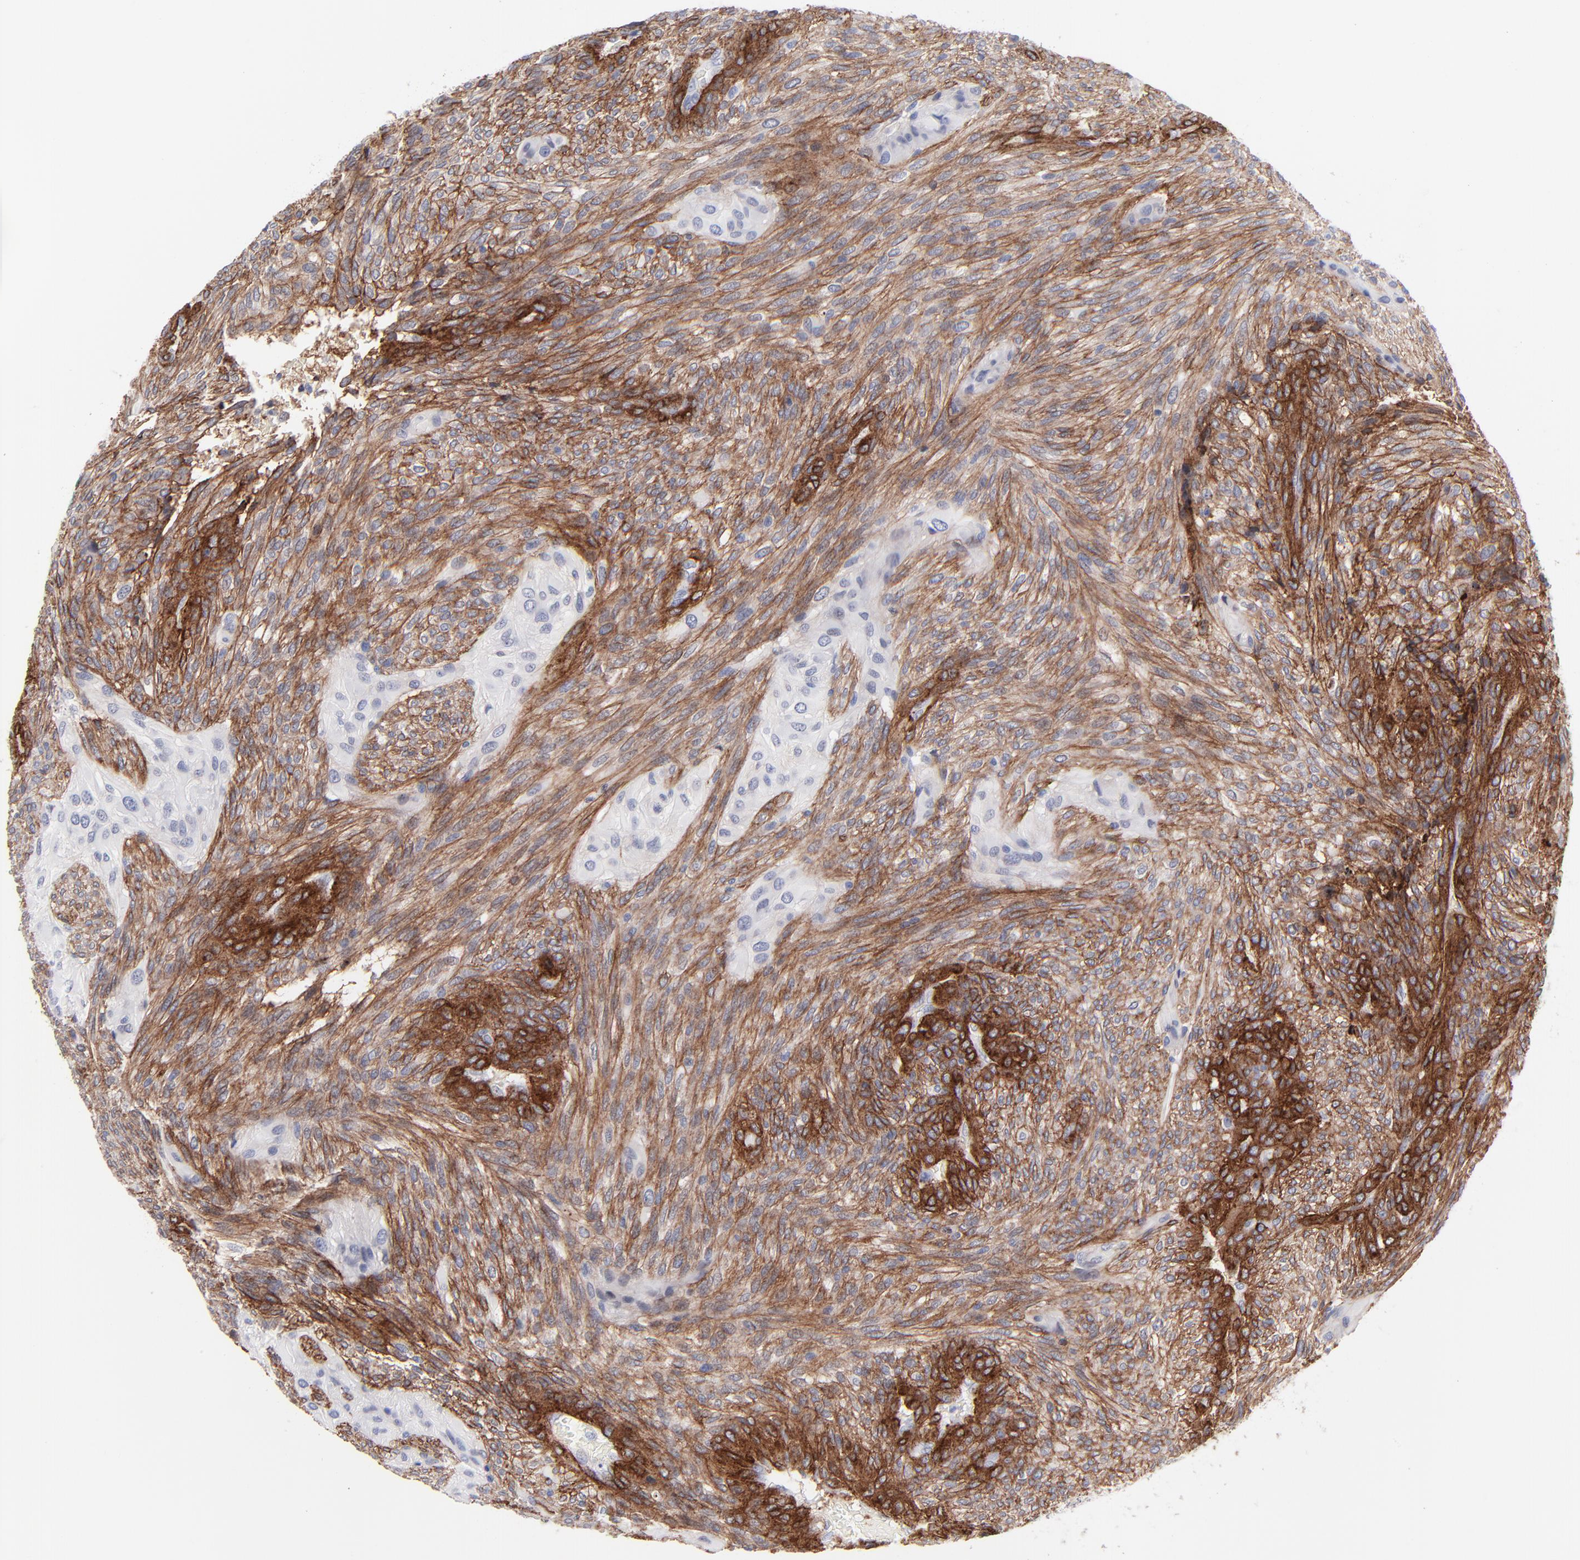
{"staining": {"intensity": "strong", "quantity": ">75%", "location": "cytoplasmic/membranous"}, "tissue": "glioma", "cell_type": "Tumor cells", "image_type": "cancer", "snomed": [{"axis": "morphology", "description": "Glioma, malignant, High grade"}, {"axis": "topography", "description": "Cerebral cortex"}], "caption": "Glioma tissue reveals strong cytoplasmic/membranous positivity in about >75% of tumor cells, visualized by immunohistochemistry.", "gene": "PDGFRB", "patient": {"sex": "female", "age": 55}}